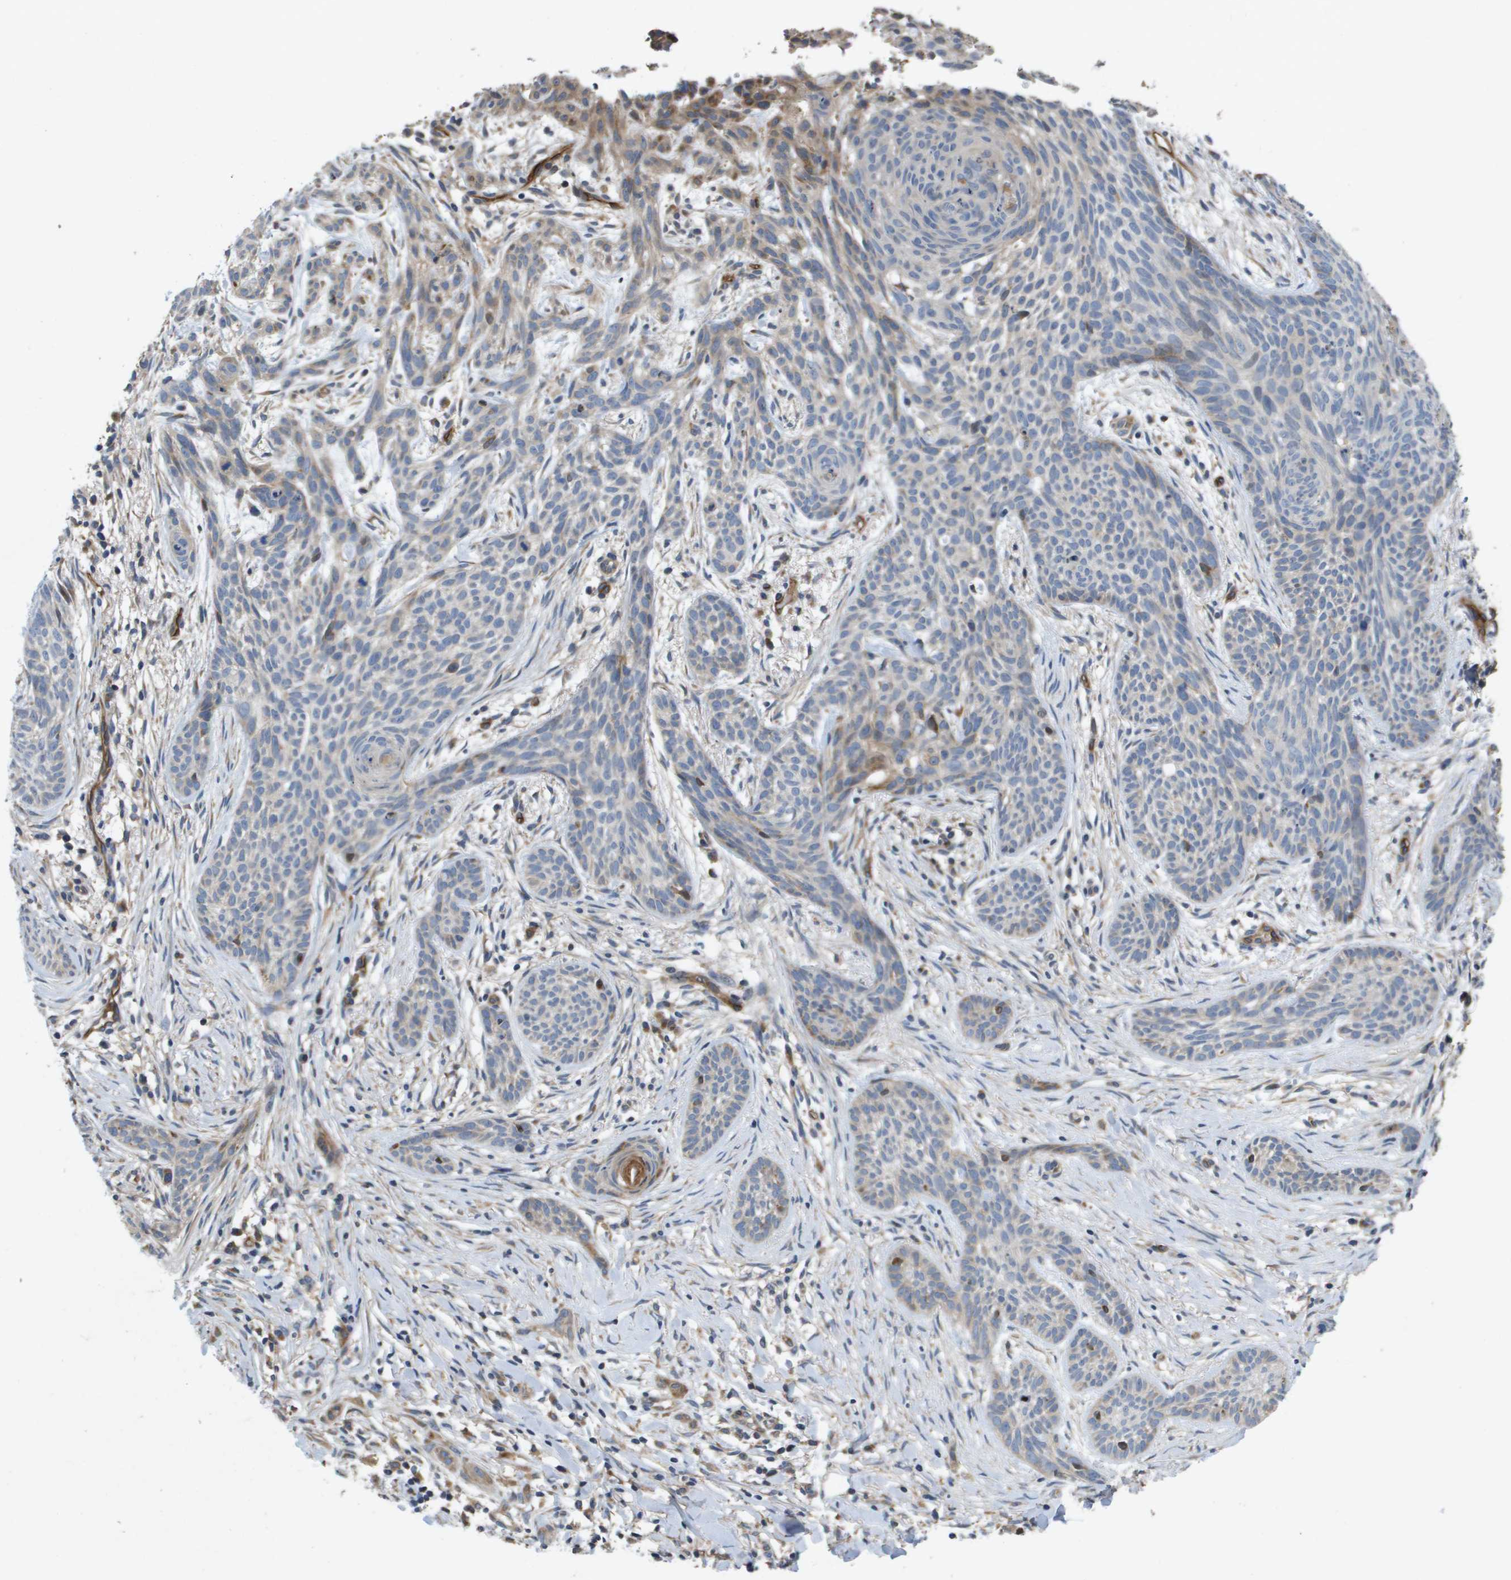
{"staining": {"intensity": "weak", "quantity": "<25%", "location": "cytoplasmic/membranous"}, "tissue": "skin cancer", "cell_type": "Tumor cells", "image_type": "cancer", "snomed": [{"axis": "morphology", "description": "Basal cell carcinoma"}, {"axis": "topography", "description": "Skin"}], "caption": "Protein analysis of skin cancer shows no significant staining in tumor cells.", "gene": "ENTPD2", "patient": {"sex": "female", "age": 59}}